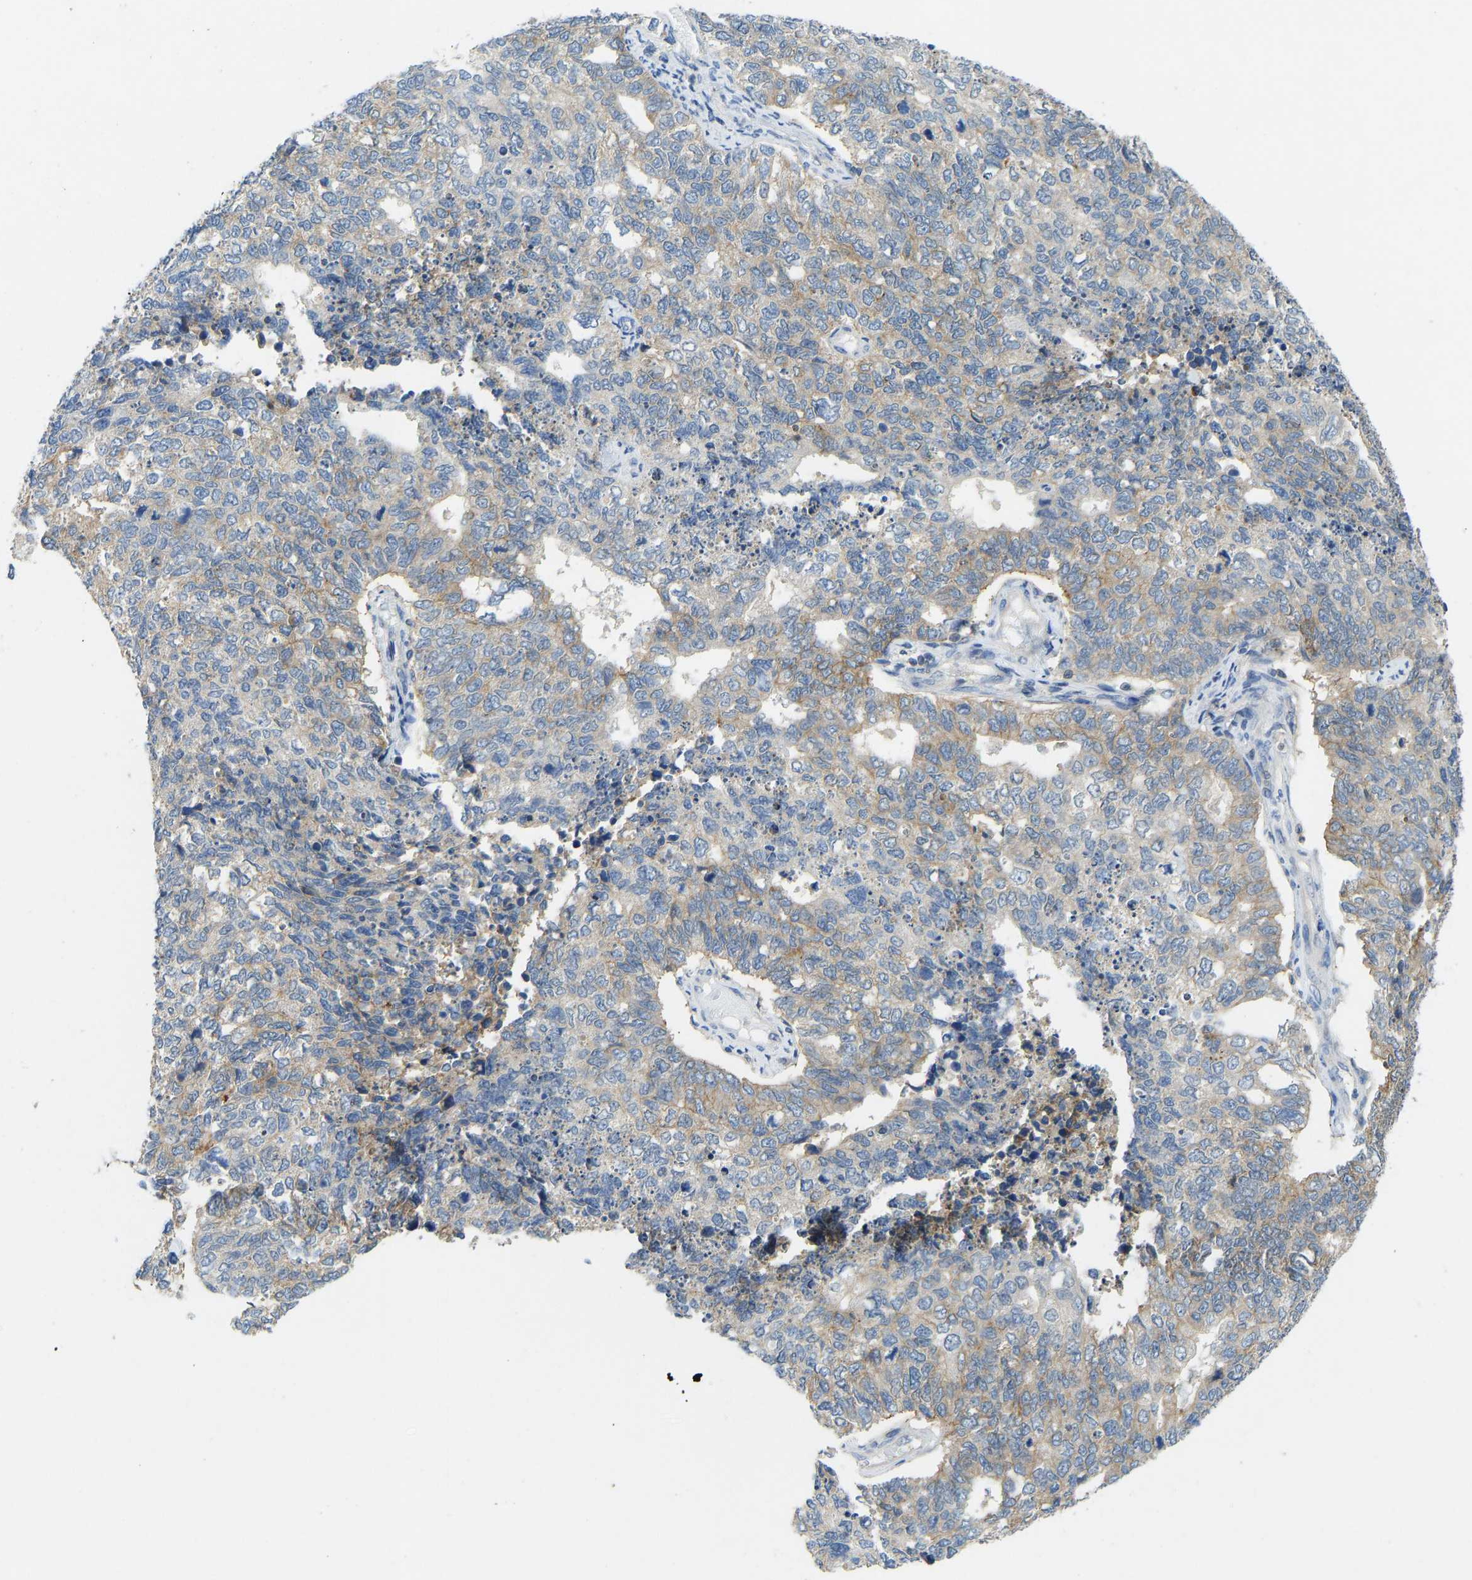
{"staining": {"intensity": "moderate", "quantity": "25%-75%", "location": "cytoplasmic/membranous"}, "tissue": "cervical cancer", "cell_type": "Tumor cells", "image_type": "cancer", "snomed": [{"axis": "morphology", "description": "Squamous cell carcinoma, NOS"}, {"axis": "topography", "description": "Cervix"}], "caption": "Immunohistochemistry (IHC) of human cervical cancer (squamous cell carcinoma) demonstrates medium levels of moderate cytoplasmic/membranous expression in approximately 25%-75% of tumor cells.", "gene": "NDRG3", "patient": {"sex": "female", "age": 63}}